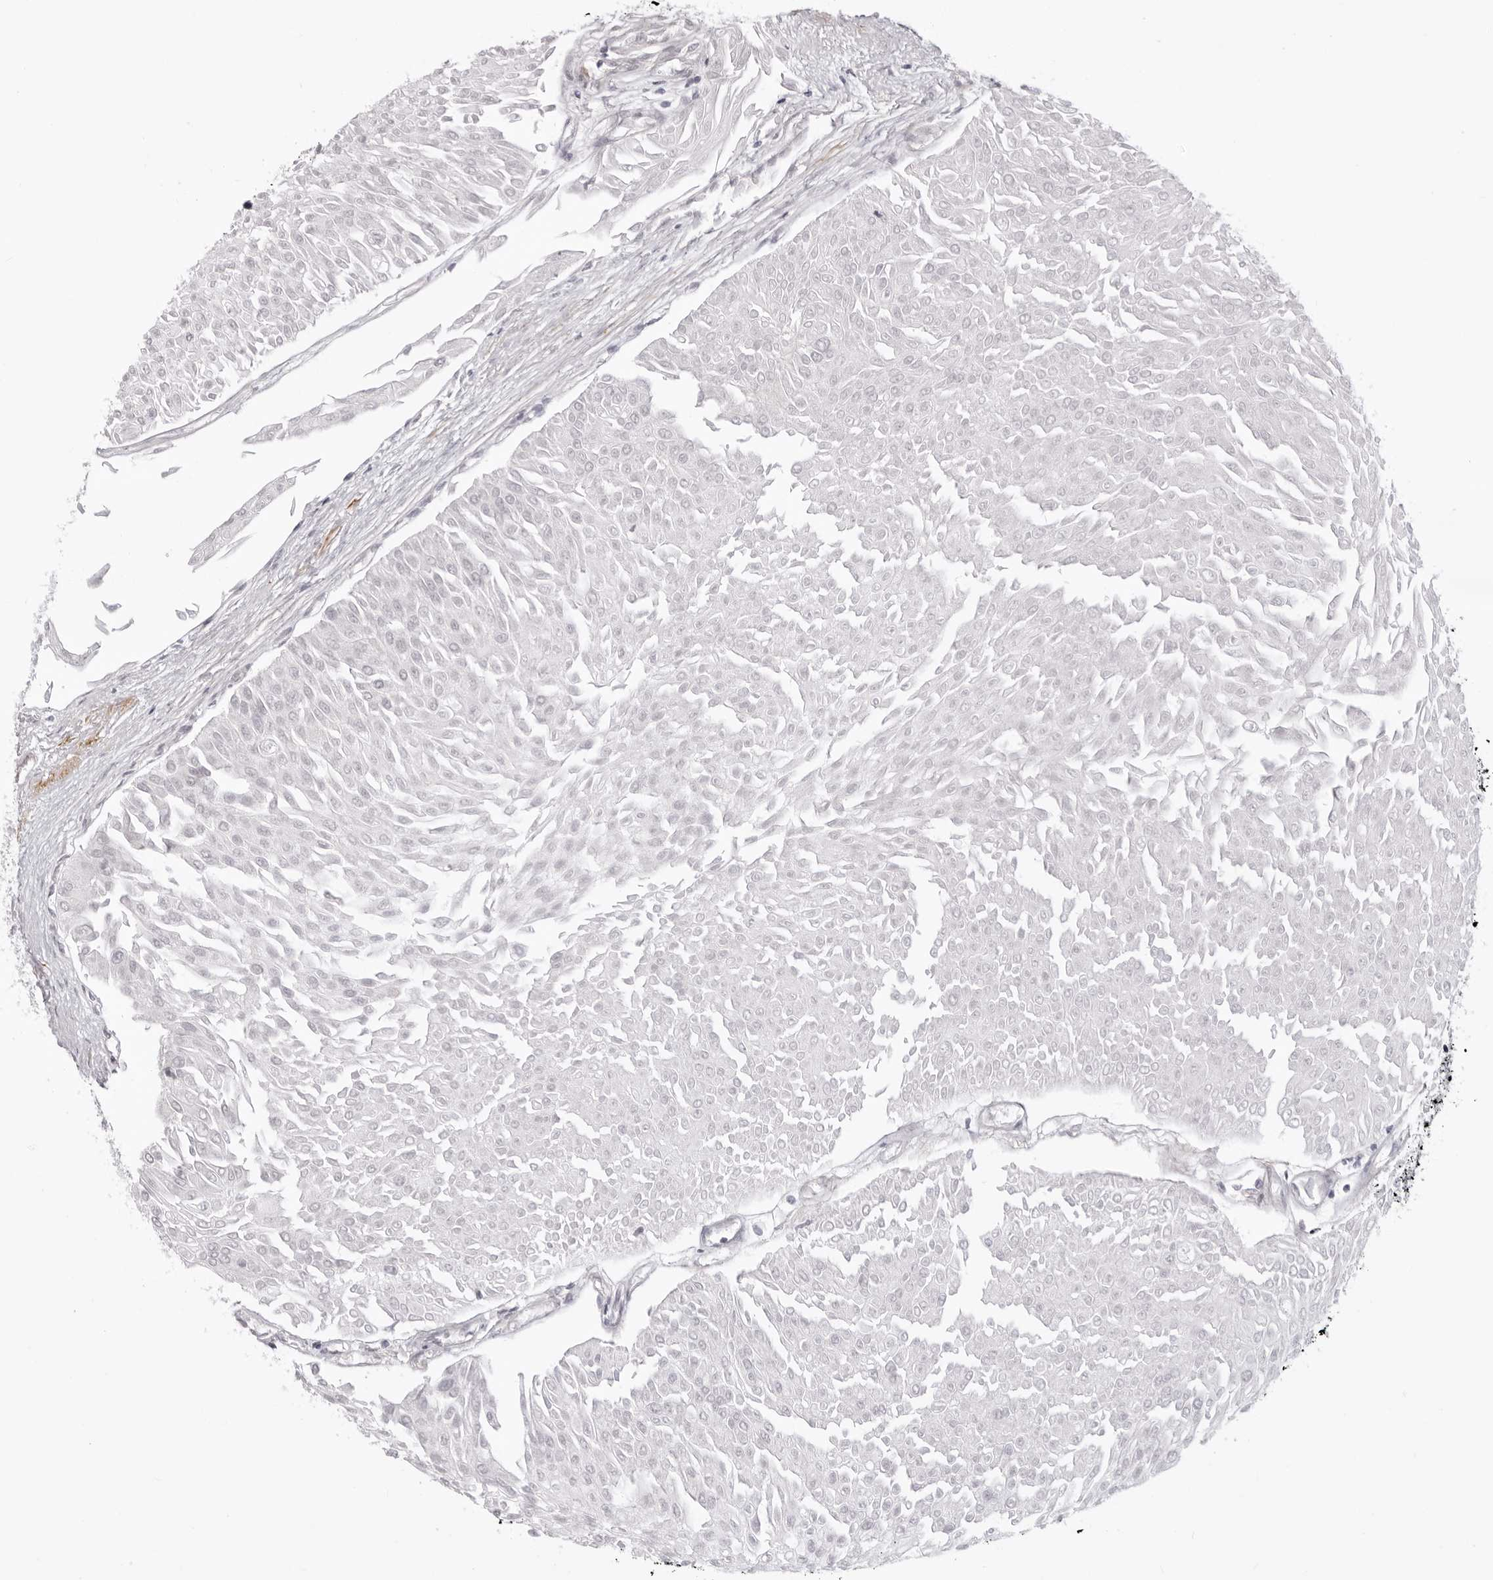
{"staining": {"intensity": "negative", "quantity": "none", "location": "none"}, "tissue": "urothelial cancer", "cell_type": "Tumor cells", "image_type": "cancer", "snomed": [{"axis": "morphology", "description": "Urothelial carcinoma, Low grade"}, {"axis": "topography", "description": "Urinary bladder"}], "caption": "Urothelial cancer stained for a protein using IHC displays no staining tumor cells.", "gene": "SUGCT", "patient": {"sex": "male", "age": 67}}